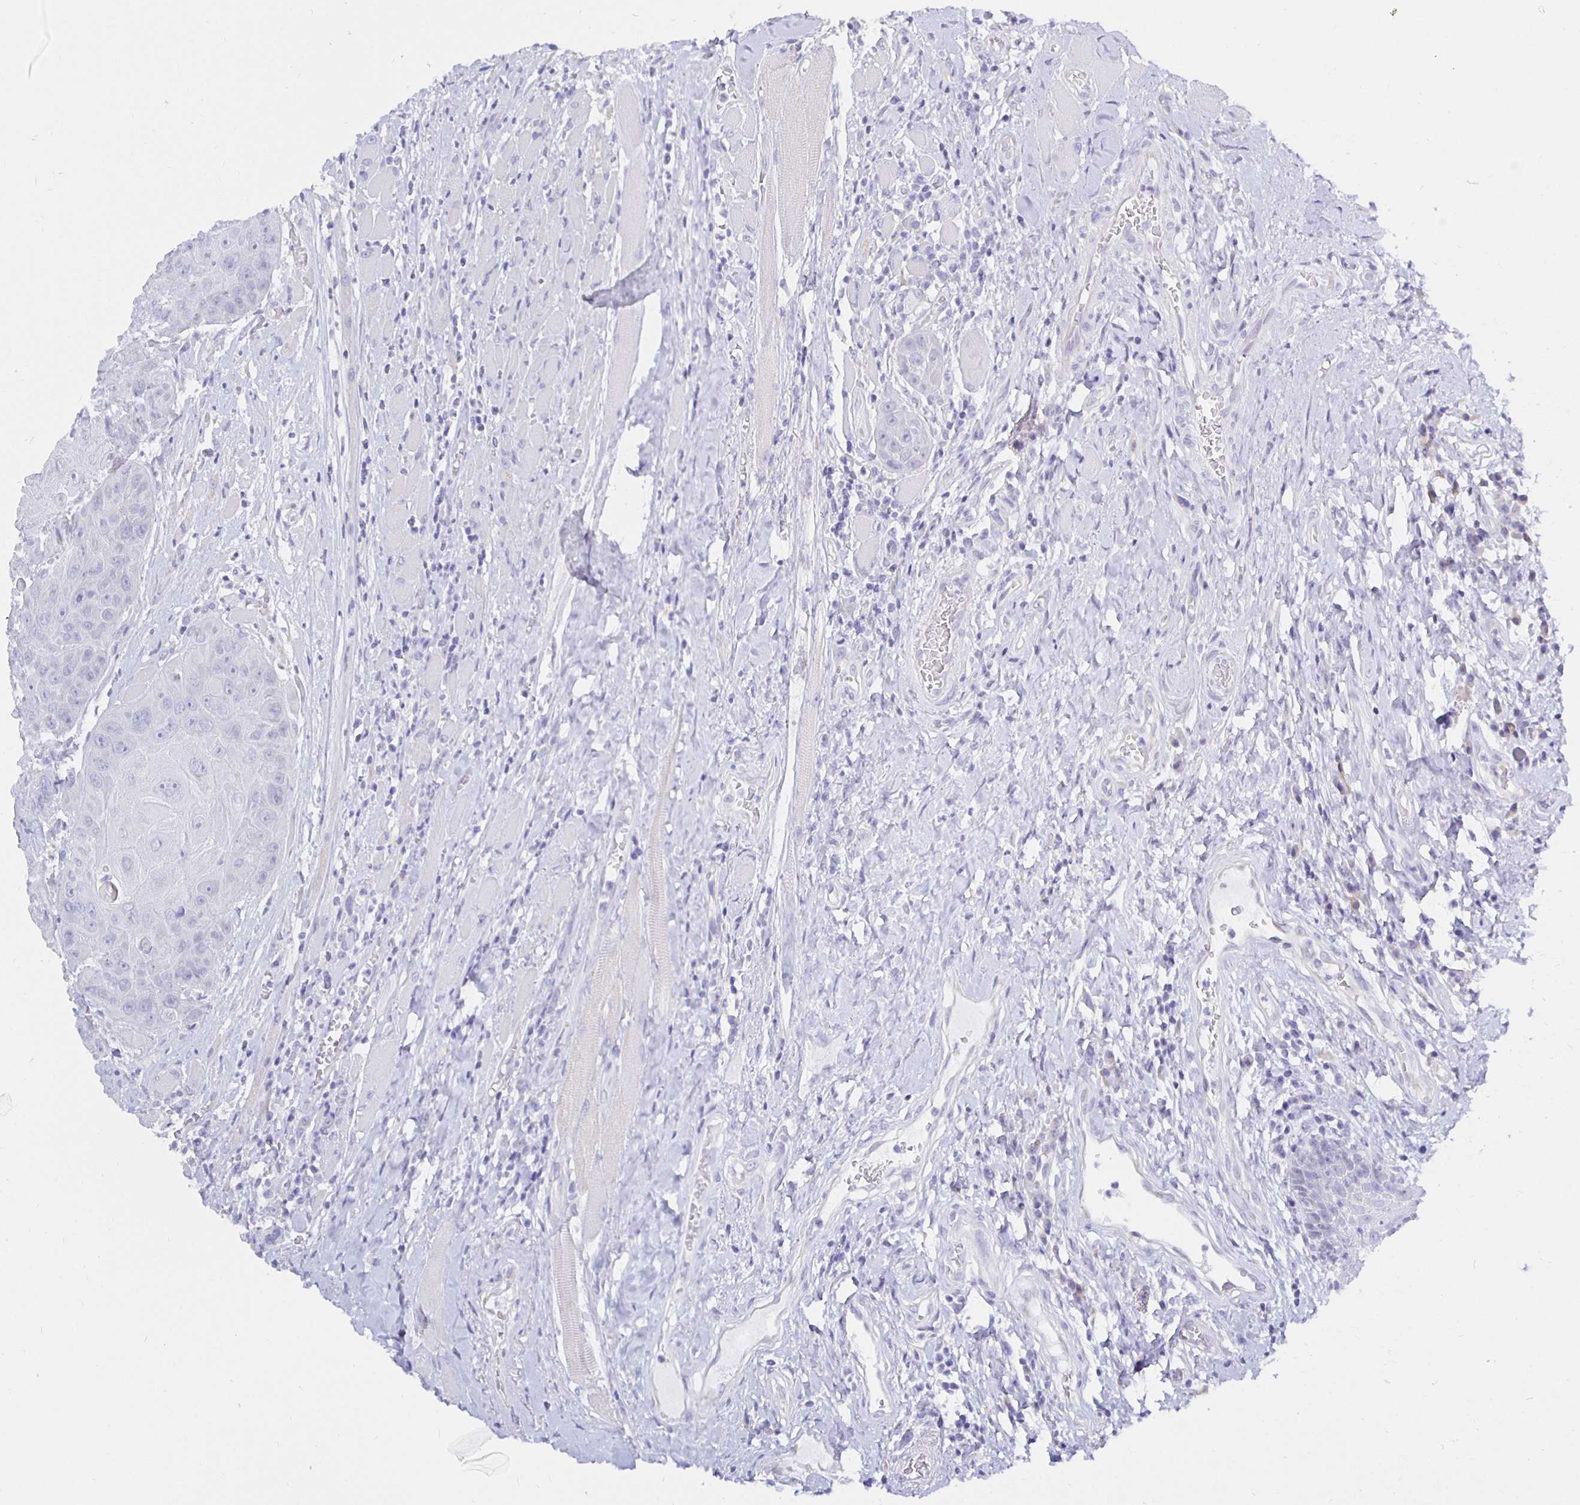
{"staining": {"intensity": "negative", "quantity": "none", "location": "none"}, "tissue": "head and neck cancer", "cell_type": "Tumor cells", "image_type": "cancer", "snomed": [{"axis": "morphology", "description": "Squamous cell carcinoma, NOS"}, {"axis": "topography", "description": "Head-Neck"}], "caption": "Immunohistochemistry (IHC) of squamous cell carcinoma (head and neck) reveals no positivity in tumor cells.", "gene": "UMOD", "patient": {"sex": "female", "age": 59}}